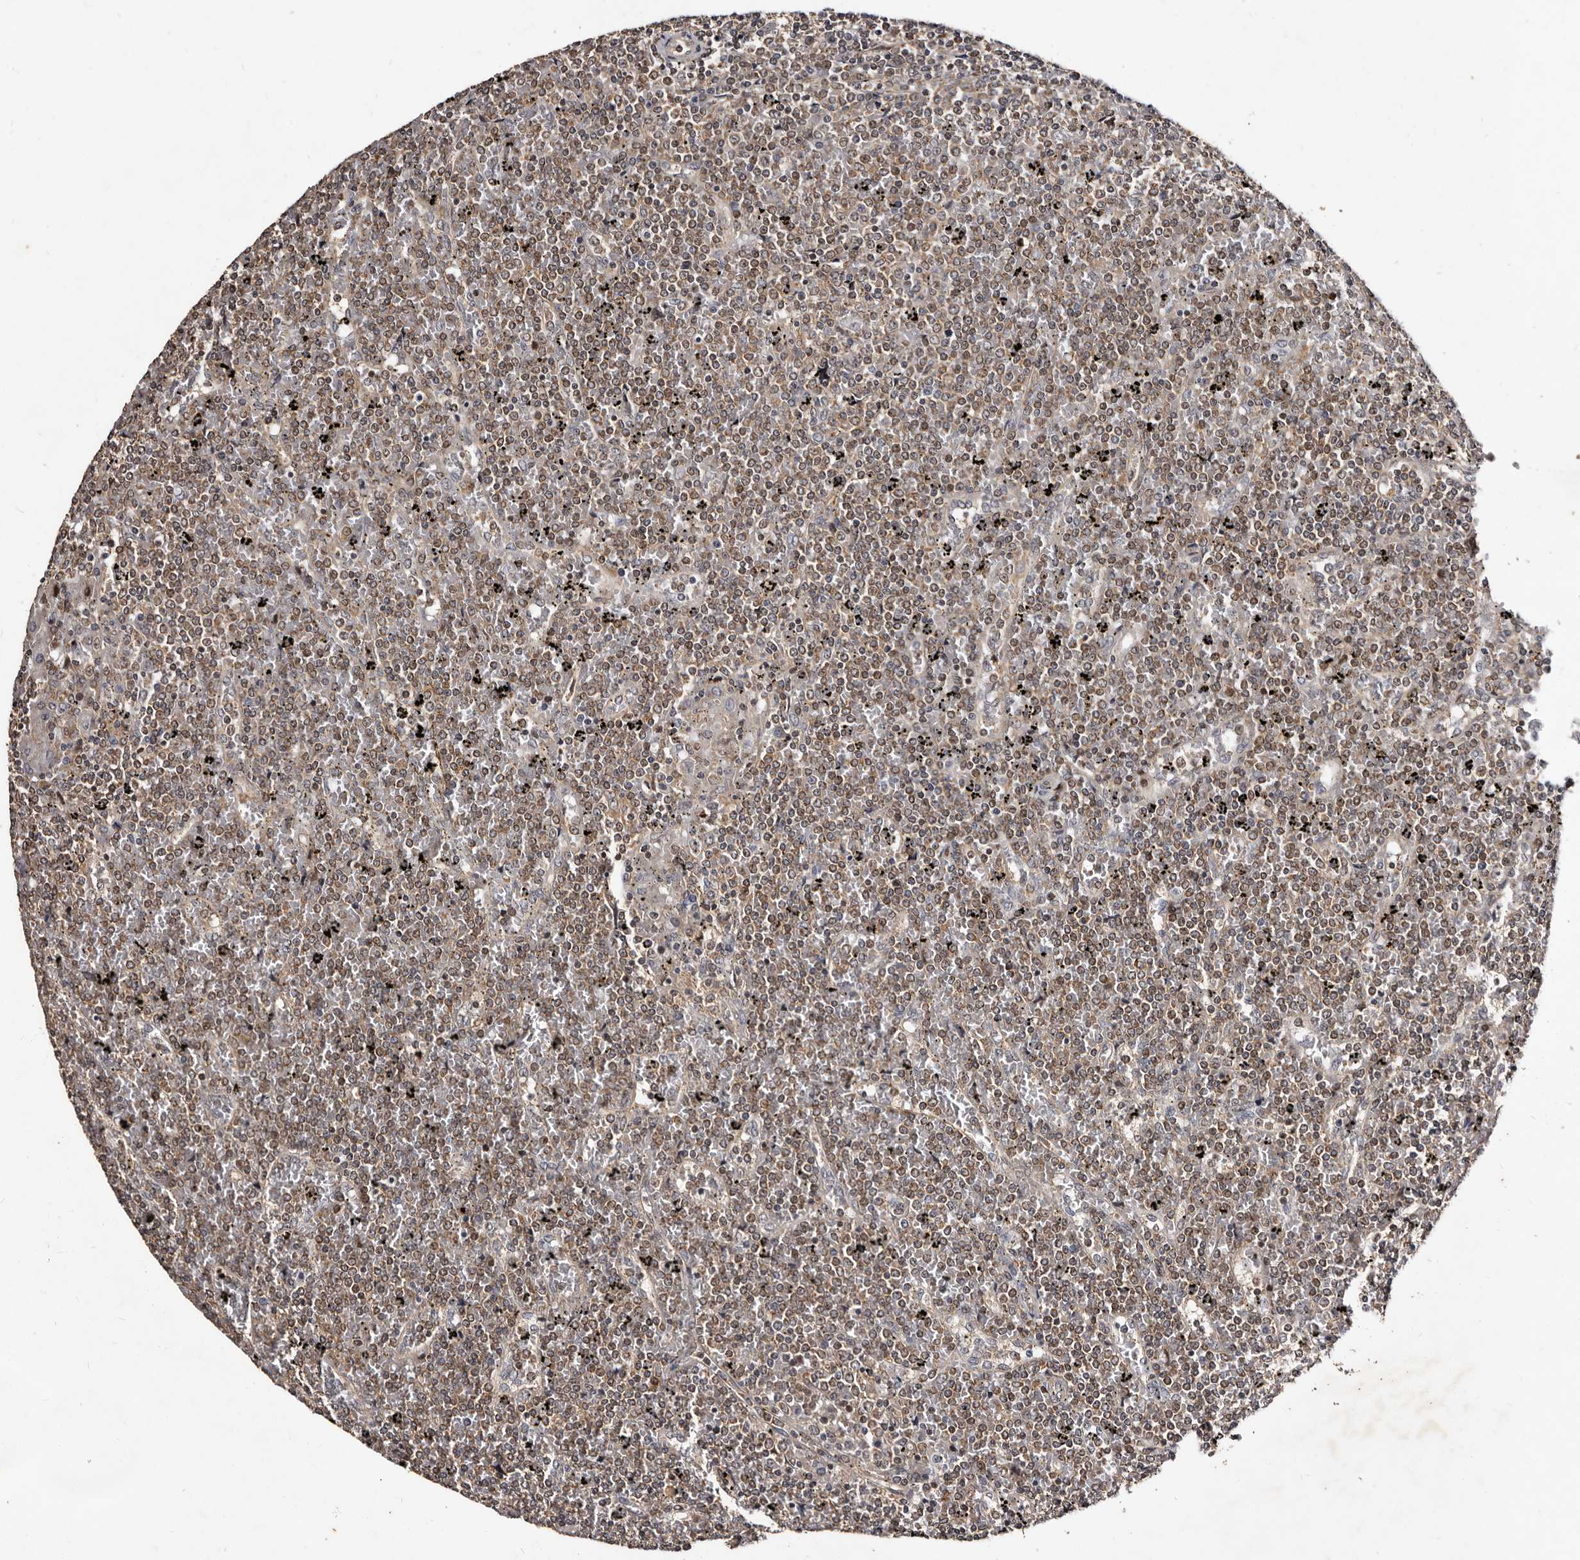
{"staining": {"intensity": "weak", "quantity": ">75%", "location": "cytoplasmic/membranous"}, "tissue": "lymphoma", "cell_type": "Tumor cells", "image_type": "cancer", "snomed": [{"axis": "morphology", "description": "Malignant lymphoma, non-Hodgkin's type, Low grade"}, {"axis": "topography", "description": "Spleen"}], "caption": "A micrograph of human malignant lymphoma, non-Hodgkin's type (low-grade) stained for a protein exhibits weak cytoplasmic/membranous brown staining in tumor cells. (IHC, brightfield microscopy, high magnification).", "gene": "MKRN3", "patient": {"sex": "female", "age": 19}}